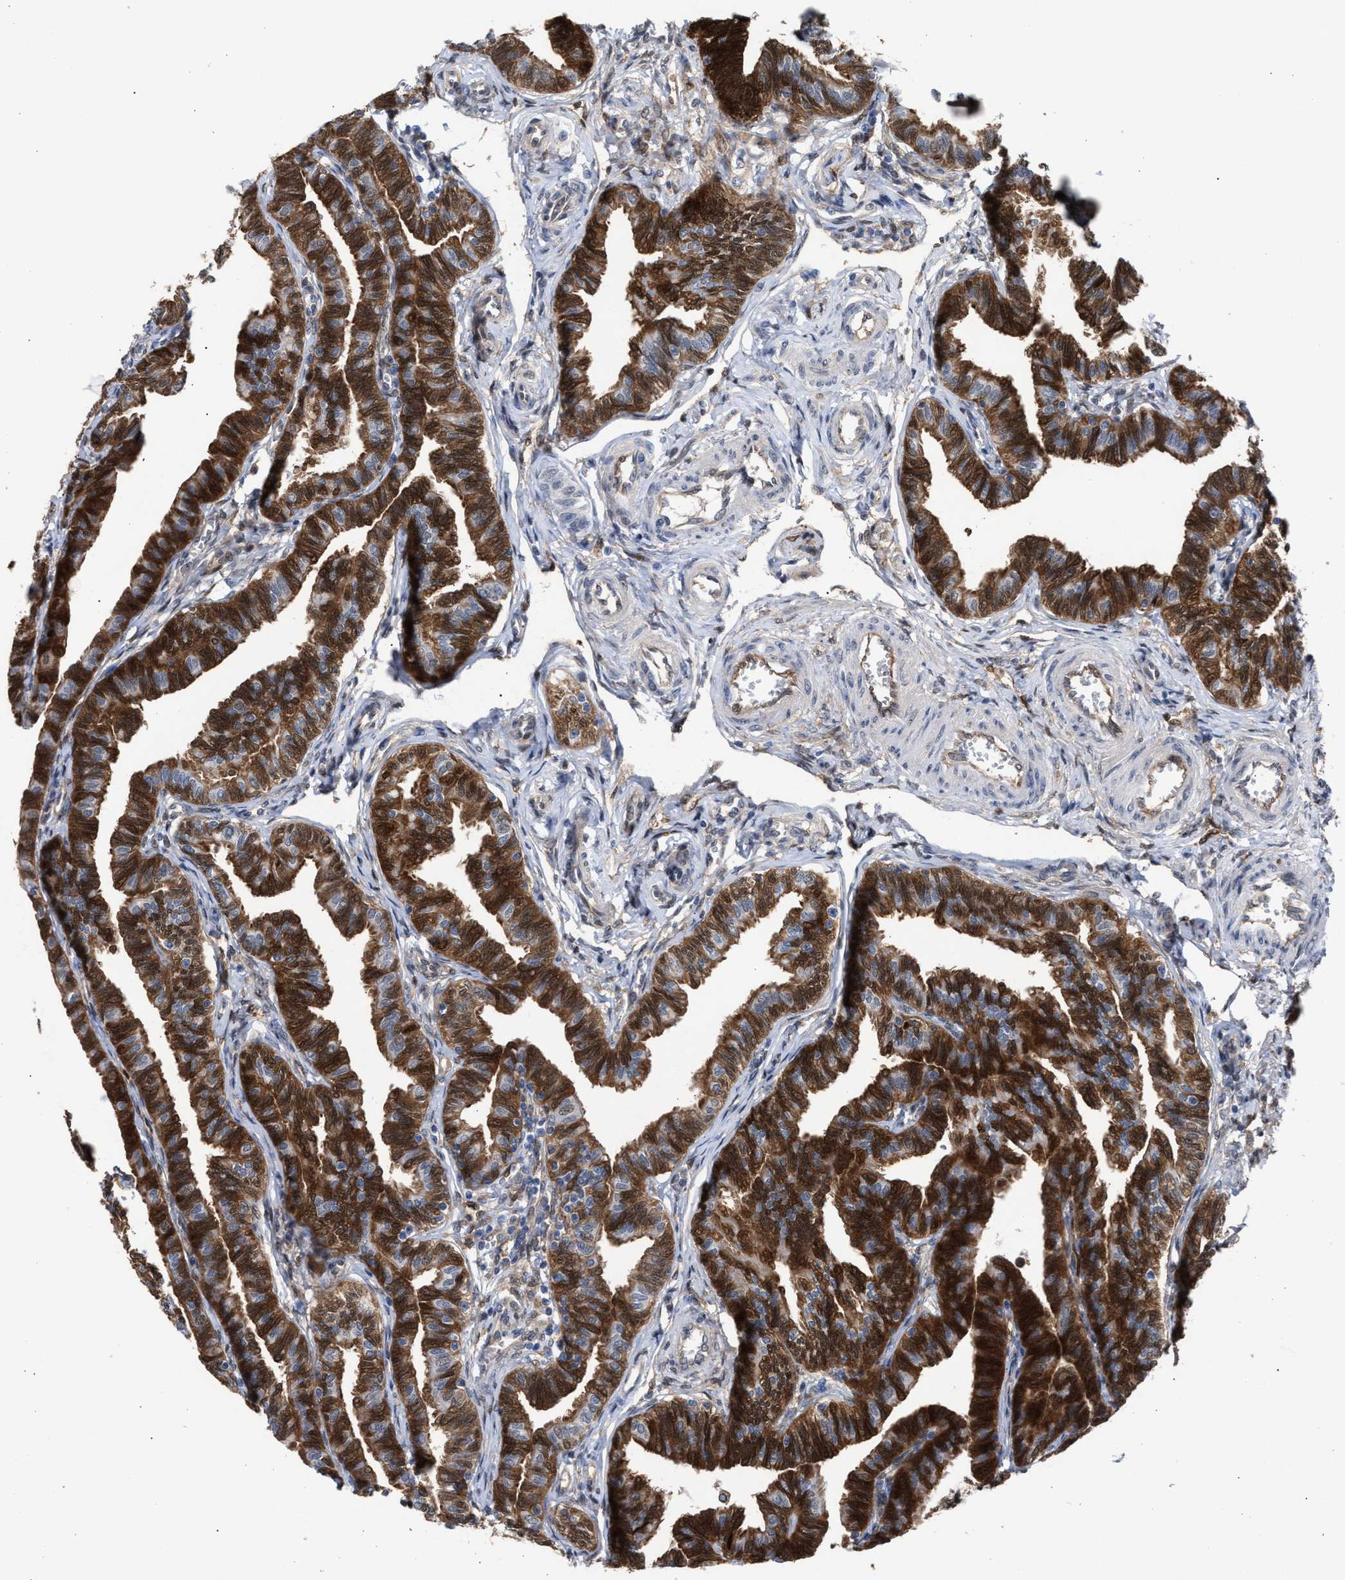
{"staining": {"intensity": "strong", "quantity": ">75%", "location": "cytoplasmic/membranous"}, "tissue": "fallopian tube", "cell_type": "Glandular cells", "image_type": "normal", "snomed": [{"axis": "morphology", "description": "Normal tissue, NOS"}, {"axis": "topography", "description": "Fallopian tube"}, {"axis": "topography", "description": "Ovary"}], "caption": "About >75% of glandular cells in unremarkable fallopian tube show strong cytoplasmic/membranous protein staining as visualized by brown immunohistochemical staining.", "gene": "TP53I3", "patient": {"sex": "female", "age": 23}}